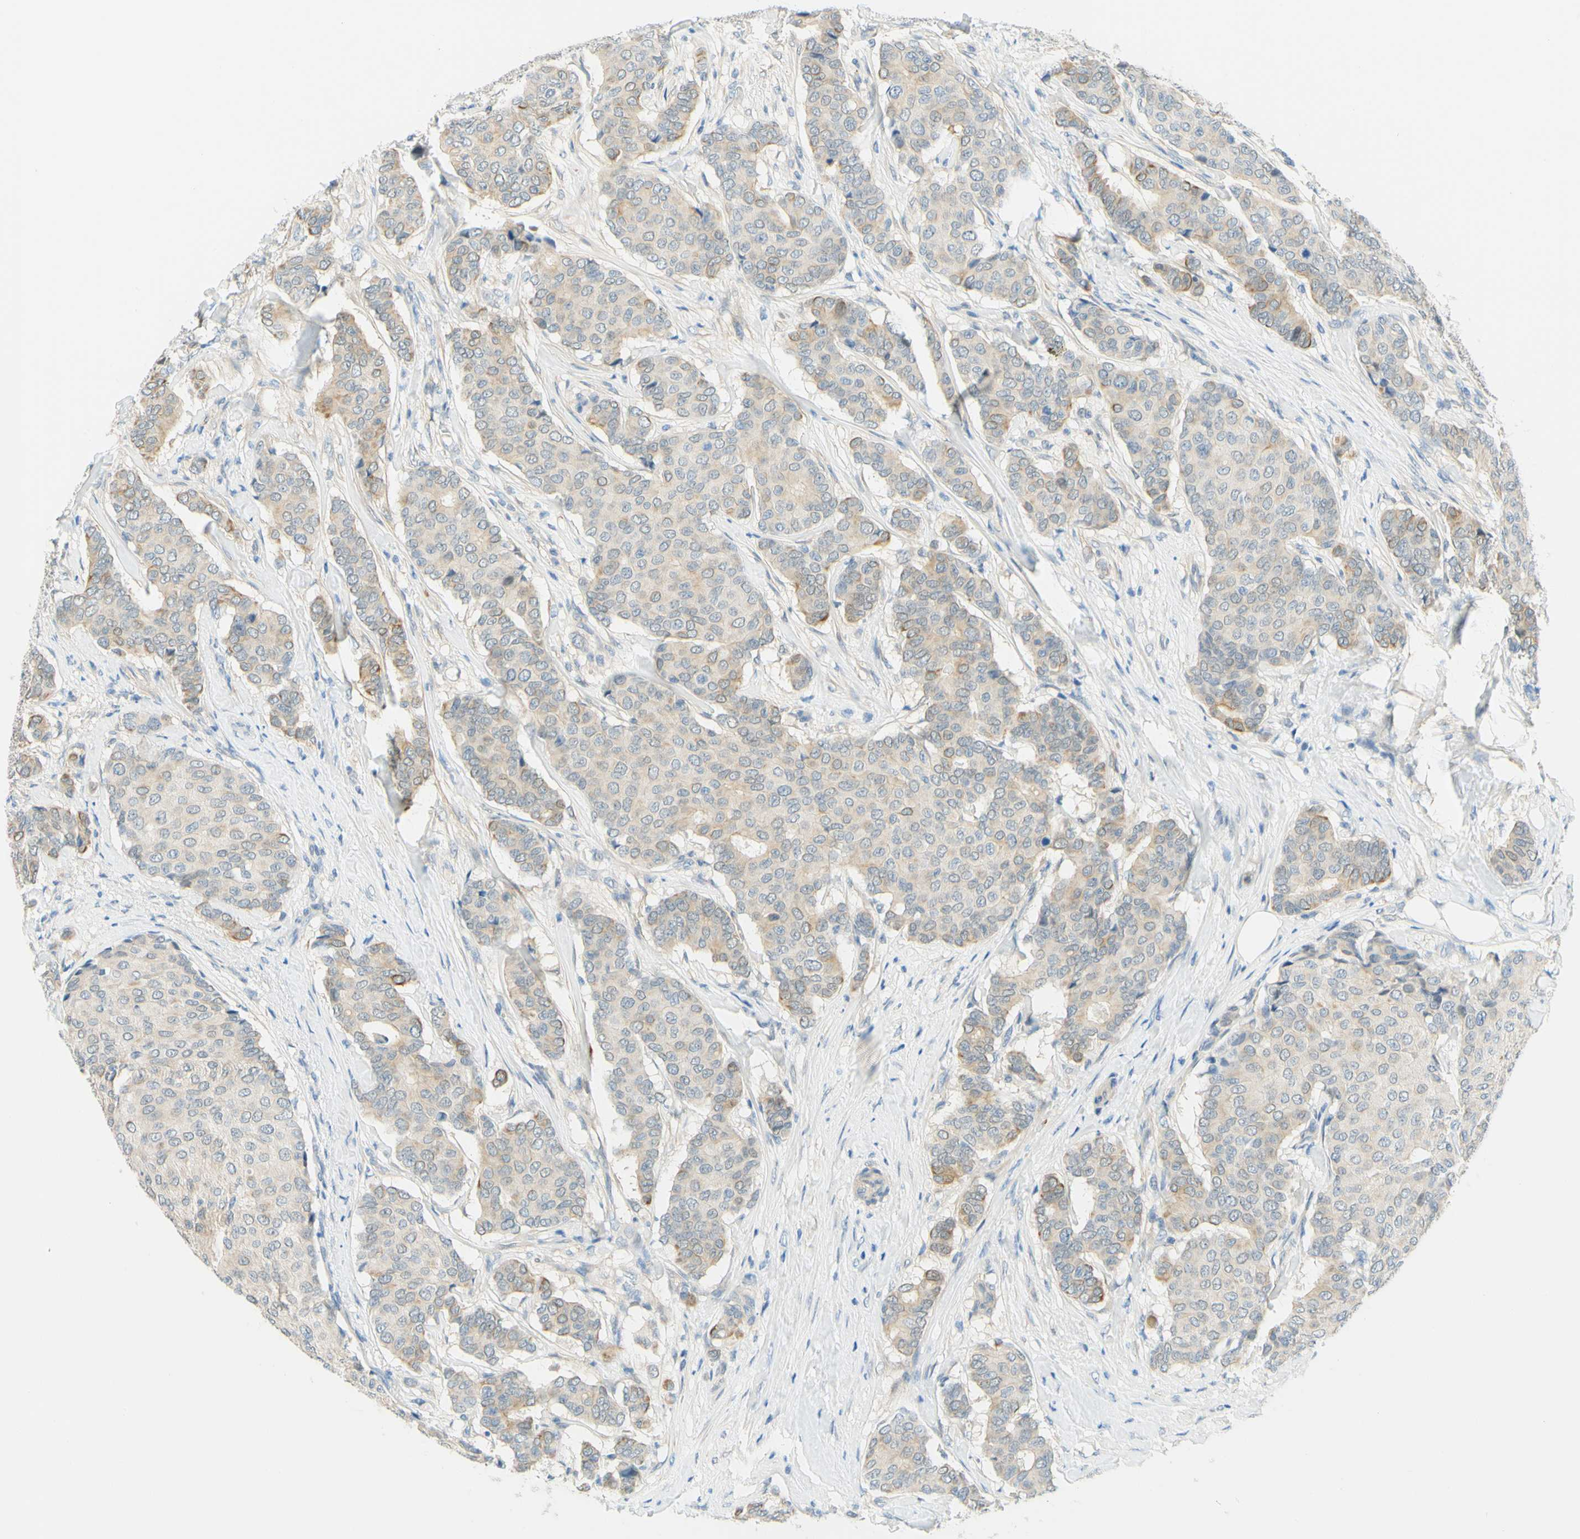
{"staining": {"intensity": "weak", "quantity": ">75%", "location": "cytoplasmic/membranous"}, "tissue": "breast cancer", "cell_type": "Tumor cells", "image_type": "cancer", "snomed": [{"axis": "morphology", "description": "Duct carcinoma"}, {"axis": "topography", "description": "Breast"}], "caption": "Tumor cells exhibit low levels of weak cytoplasmic/membranous staining in approximately >75% of cells in breast cancer.", "gene": "ENTREP2", "patient": {"sex": "female", "age": 75}}